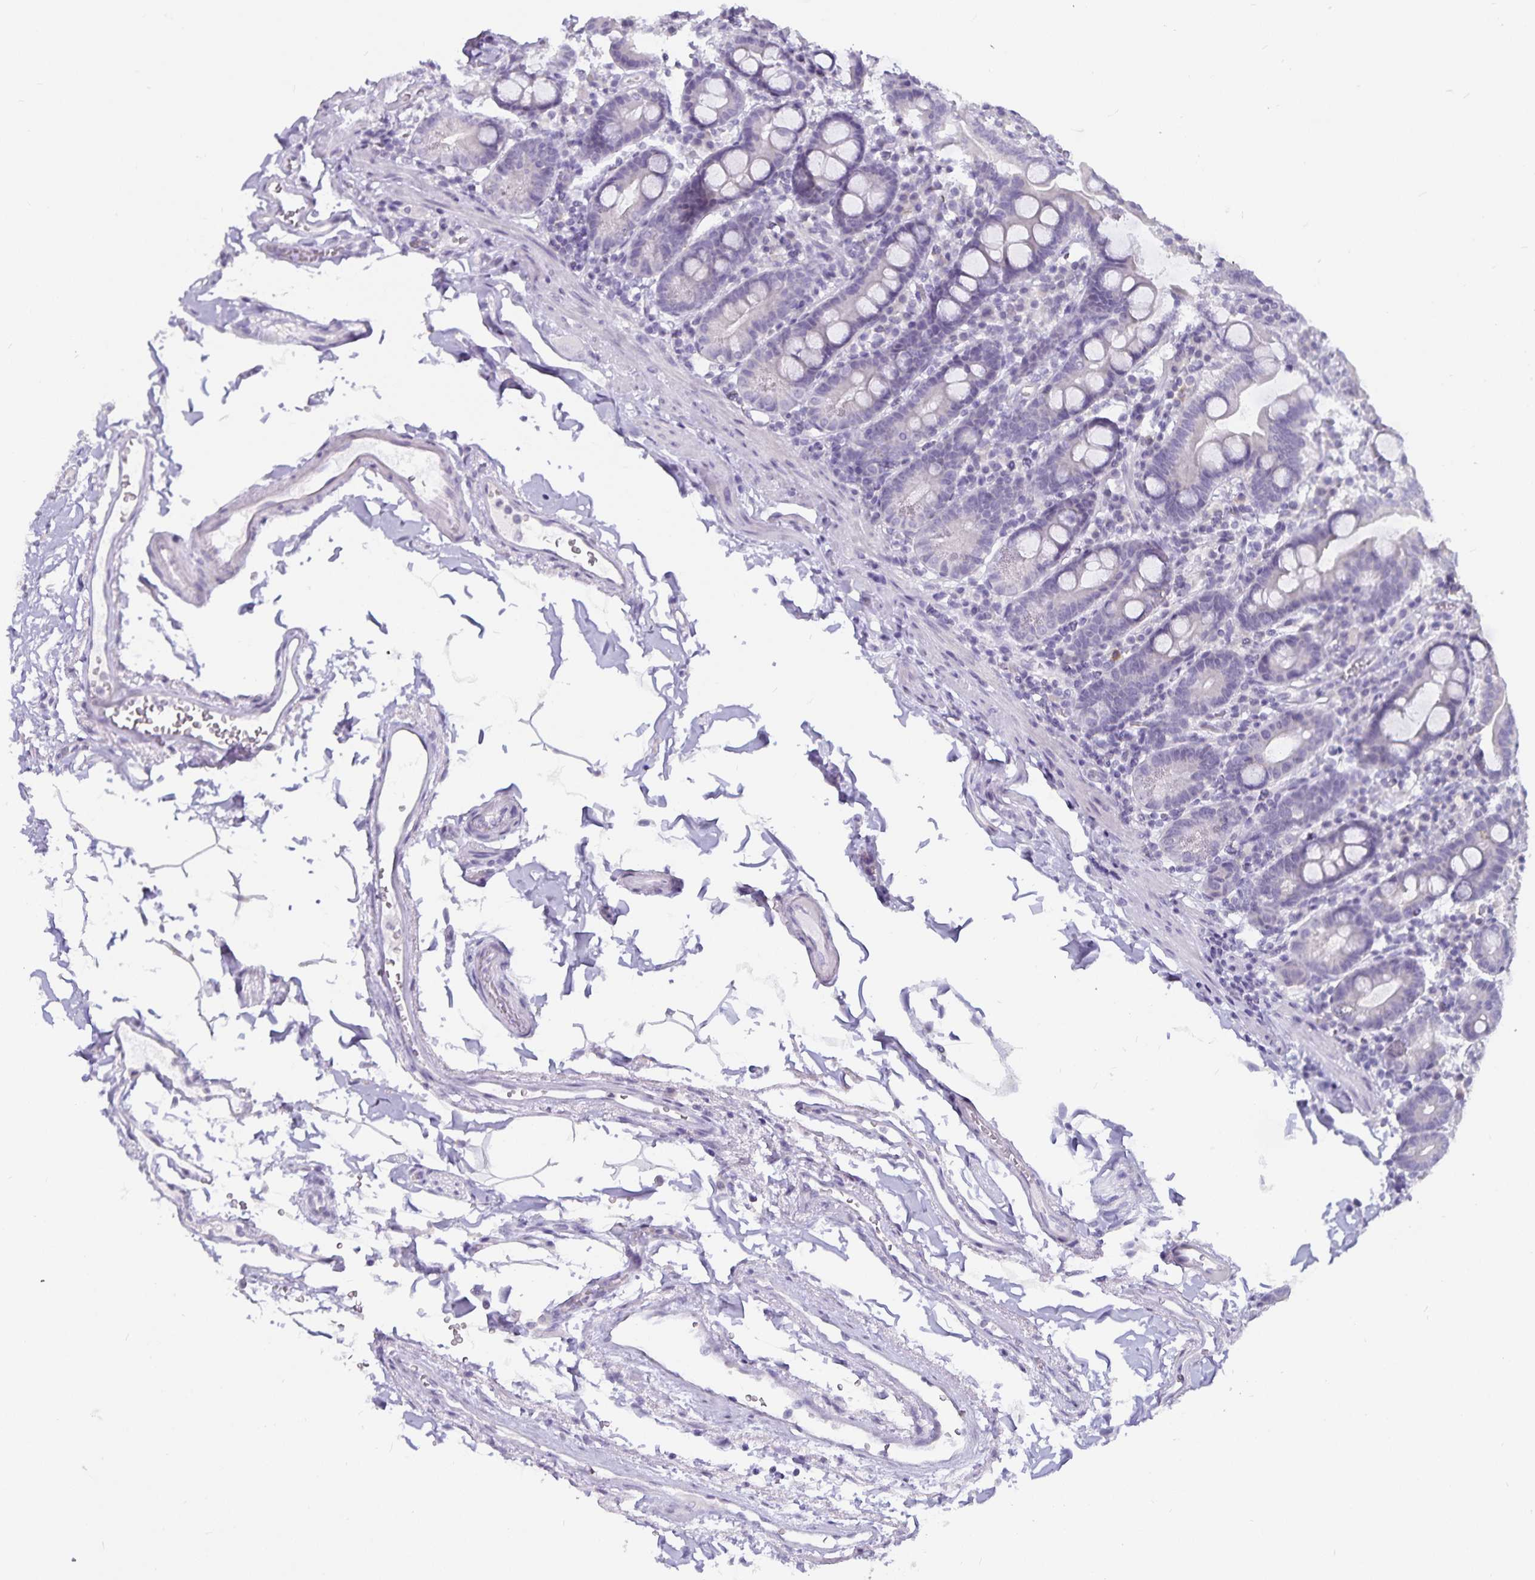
{"staining": {"intensity": "negative", "quantity": "none", "location": "none"}, "tissue": "duodenum", "cell_type": "Glandular cells", "image_type": "normal", "snomed": [{"axis": "morphology", "description": "Normal tissue, NOS"}, {"axis": "topography", "description": "Pancreas"}, {"axis": "topography", "description": "Duodenum"}], "caption": "Immunohistochemistry photomicrograph of normal human duodenum stained for a protein (brown), which reveals no staining in glandular cells.", "gene": "CA12", "patient": {"sex": "male", "age": 59}}